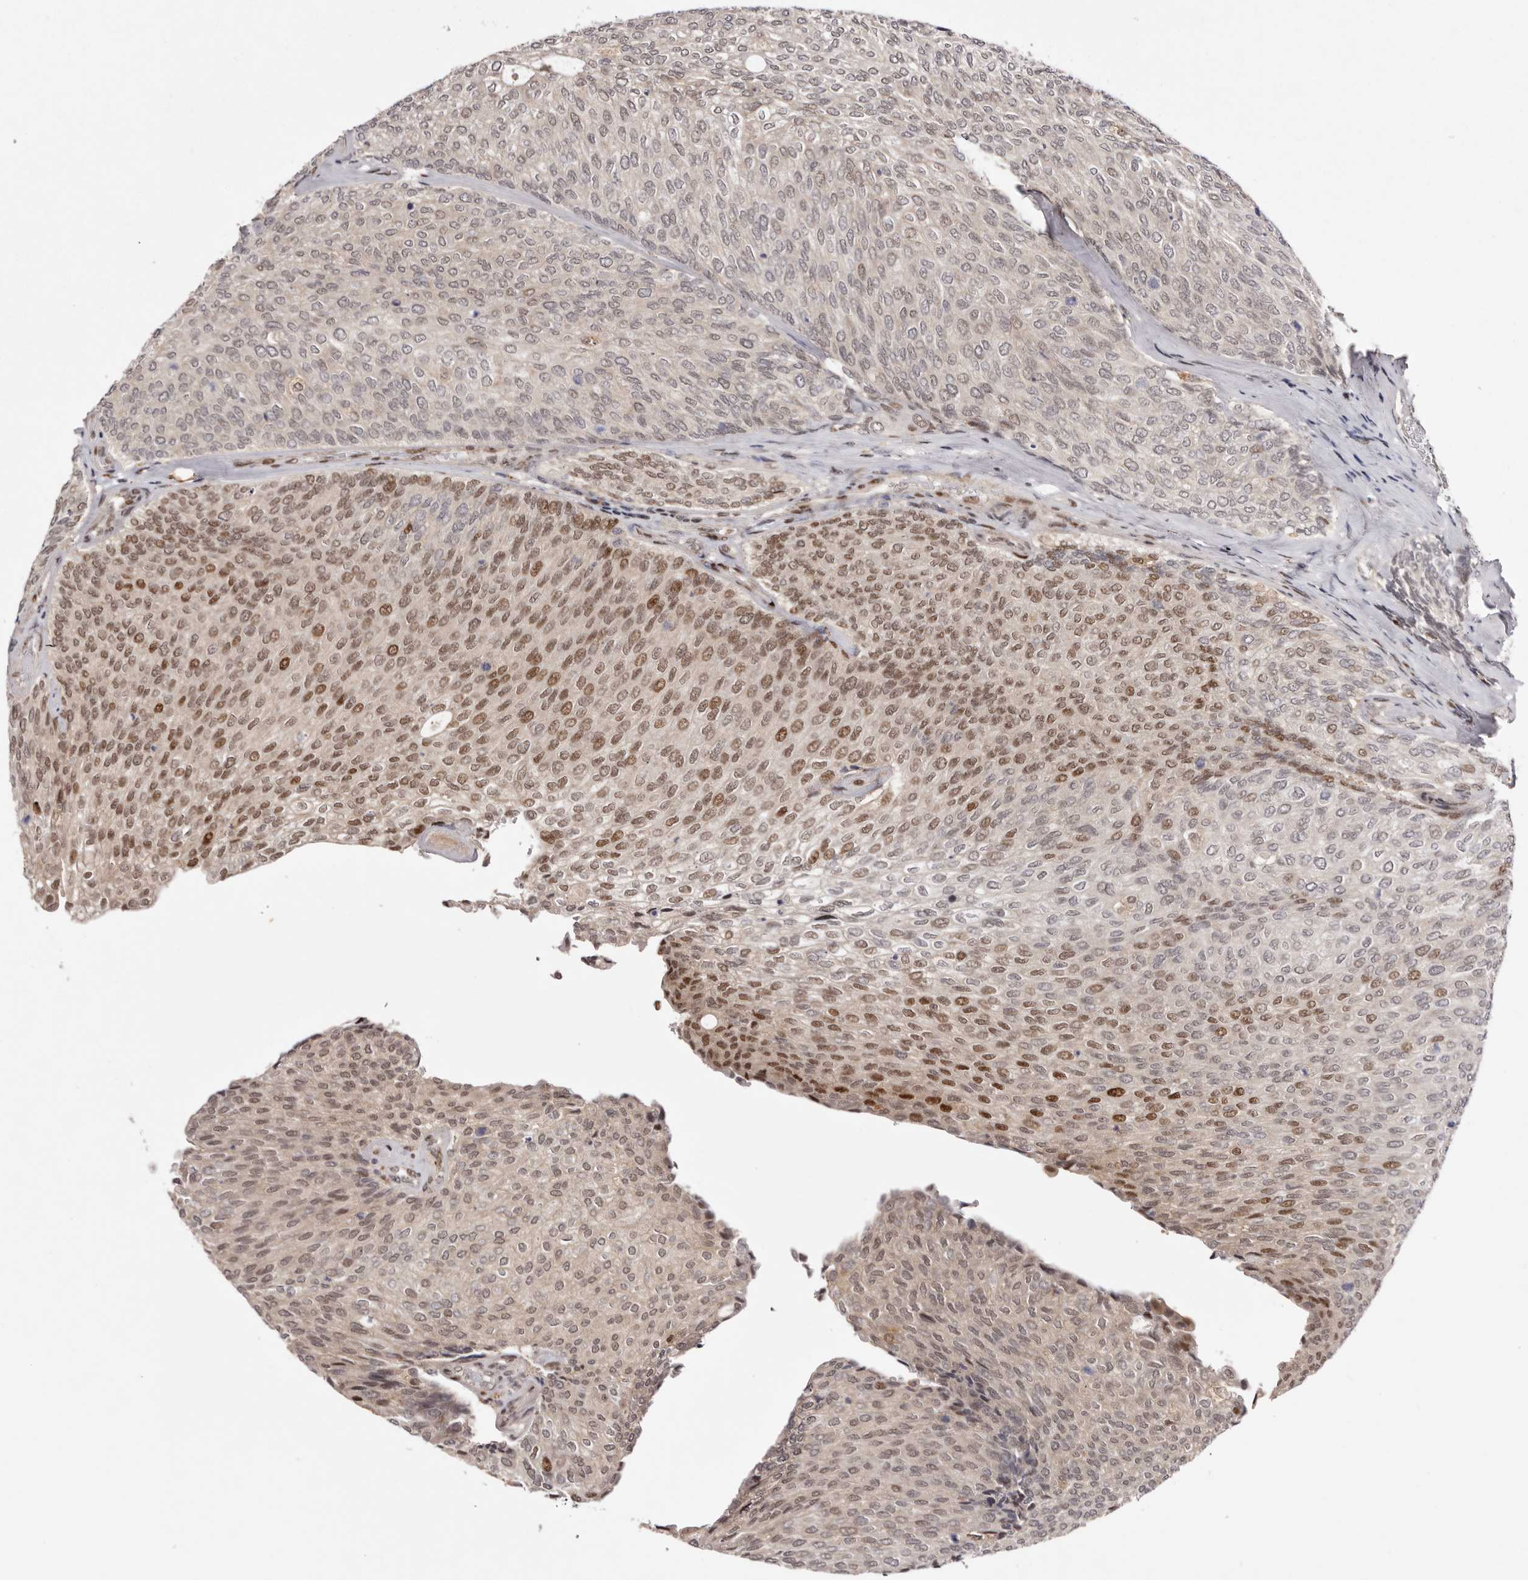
{"staining": {"intensity": "moderate", "quantity": "25%-75%", "location": "nuclear"}, "tissue": "urothelial cancer", "cell_type": "Tumor cells", "image_type": "cancer", "snomed": [{"axis": "morphology", "description": "Urothelial carcinoma, Low grade"}, {"axis": "topography", "description": "Urinary bladder"}], "caption": "Tumor cells show medium levels of moderate nuclear positivity in approximately 25%-75% of cells in urothelial carcinoma (low-grade).", "gene": "FBXO5", "patient": {"sex": "female", "age": 79}}